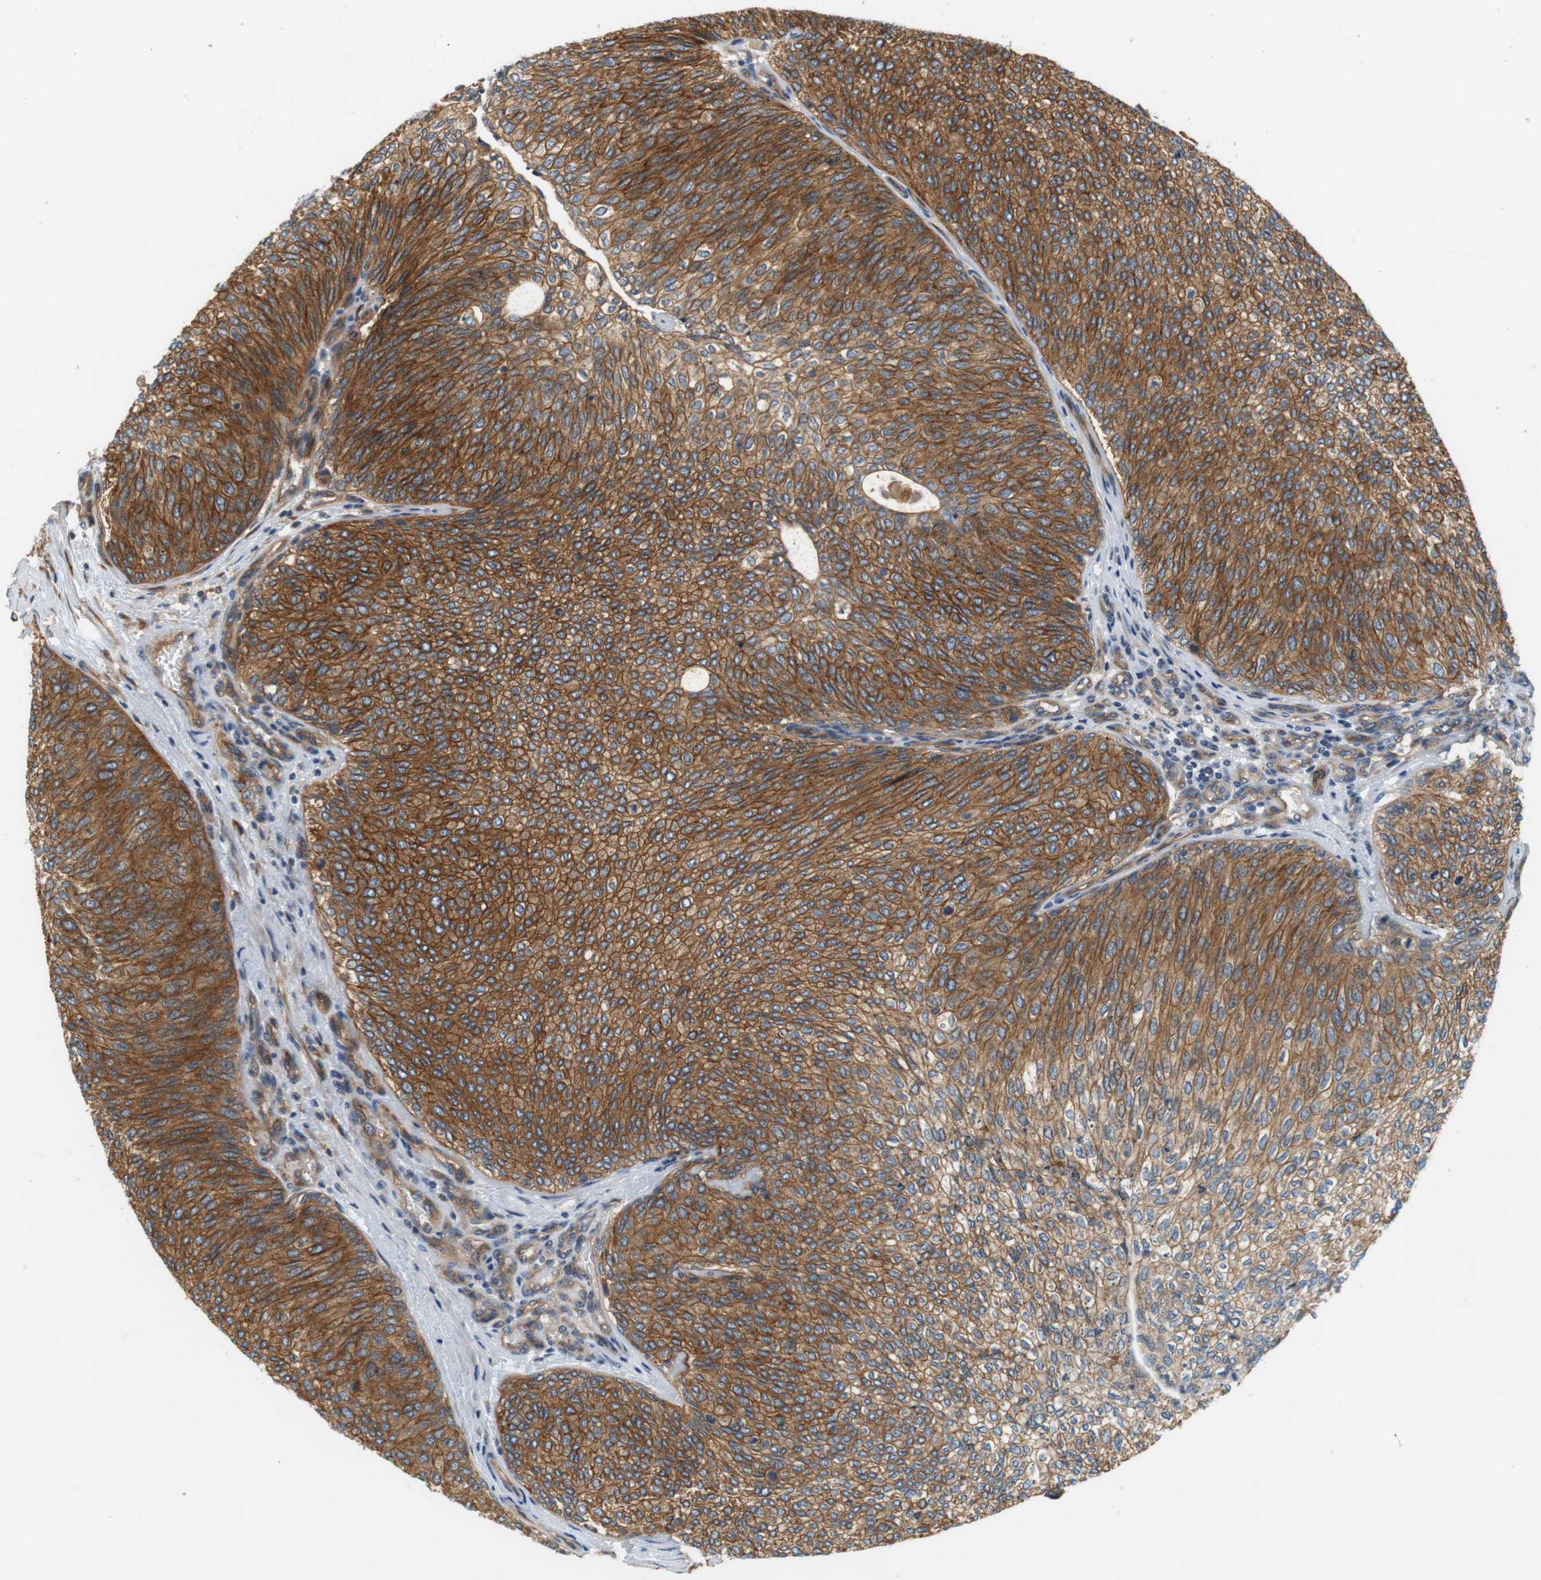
{"staining": {"intensity": "strong", "quantity": ">75%", "location": "cytoplasmic/membranous"}, "tissue": "urothelial cancer", "cell_type": "Tumor cells", "image_type": "cancer", "snomed": [{"axis": "morphology", "description": "Urothelial carcinoma, Low grade"}, {"axis": "topography", "description": "Urinary bladder"}], "caption": "Strong cytoplasmic/membranous expression is appreciated in about >75% of tumor cells in urothelial cancer.", "gene": "SH3GLB1", "patient": {"sex": "female", "age": 79}}